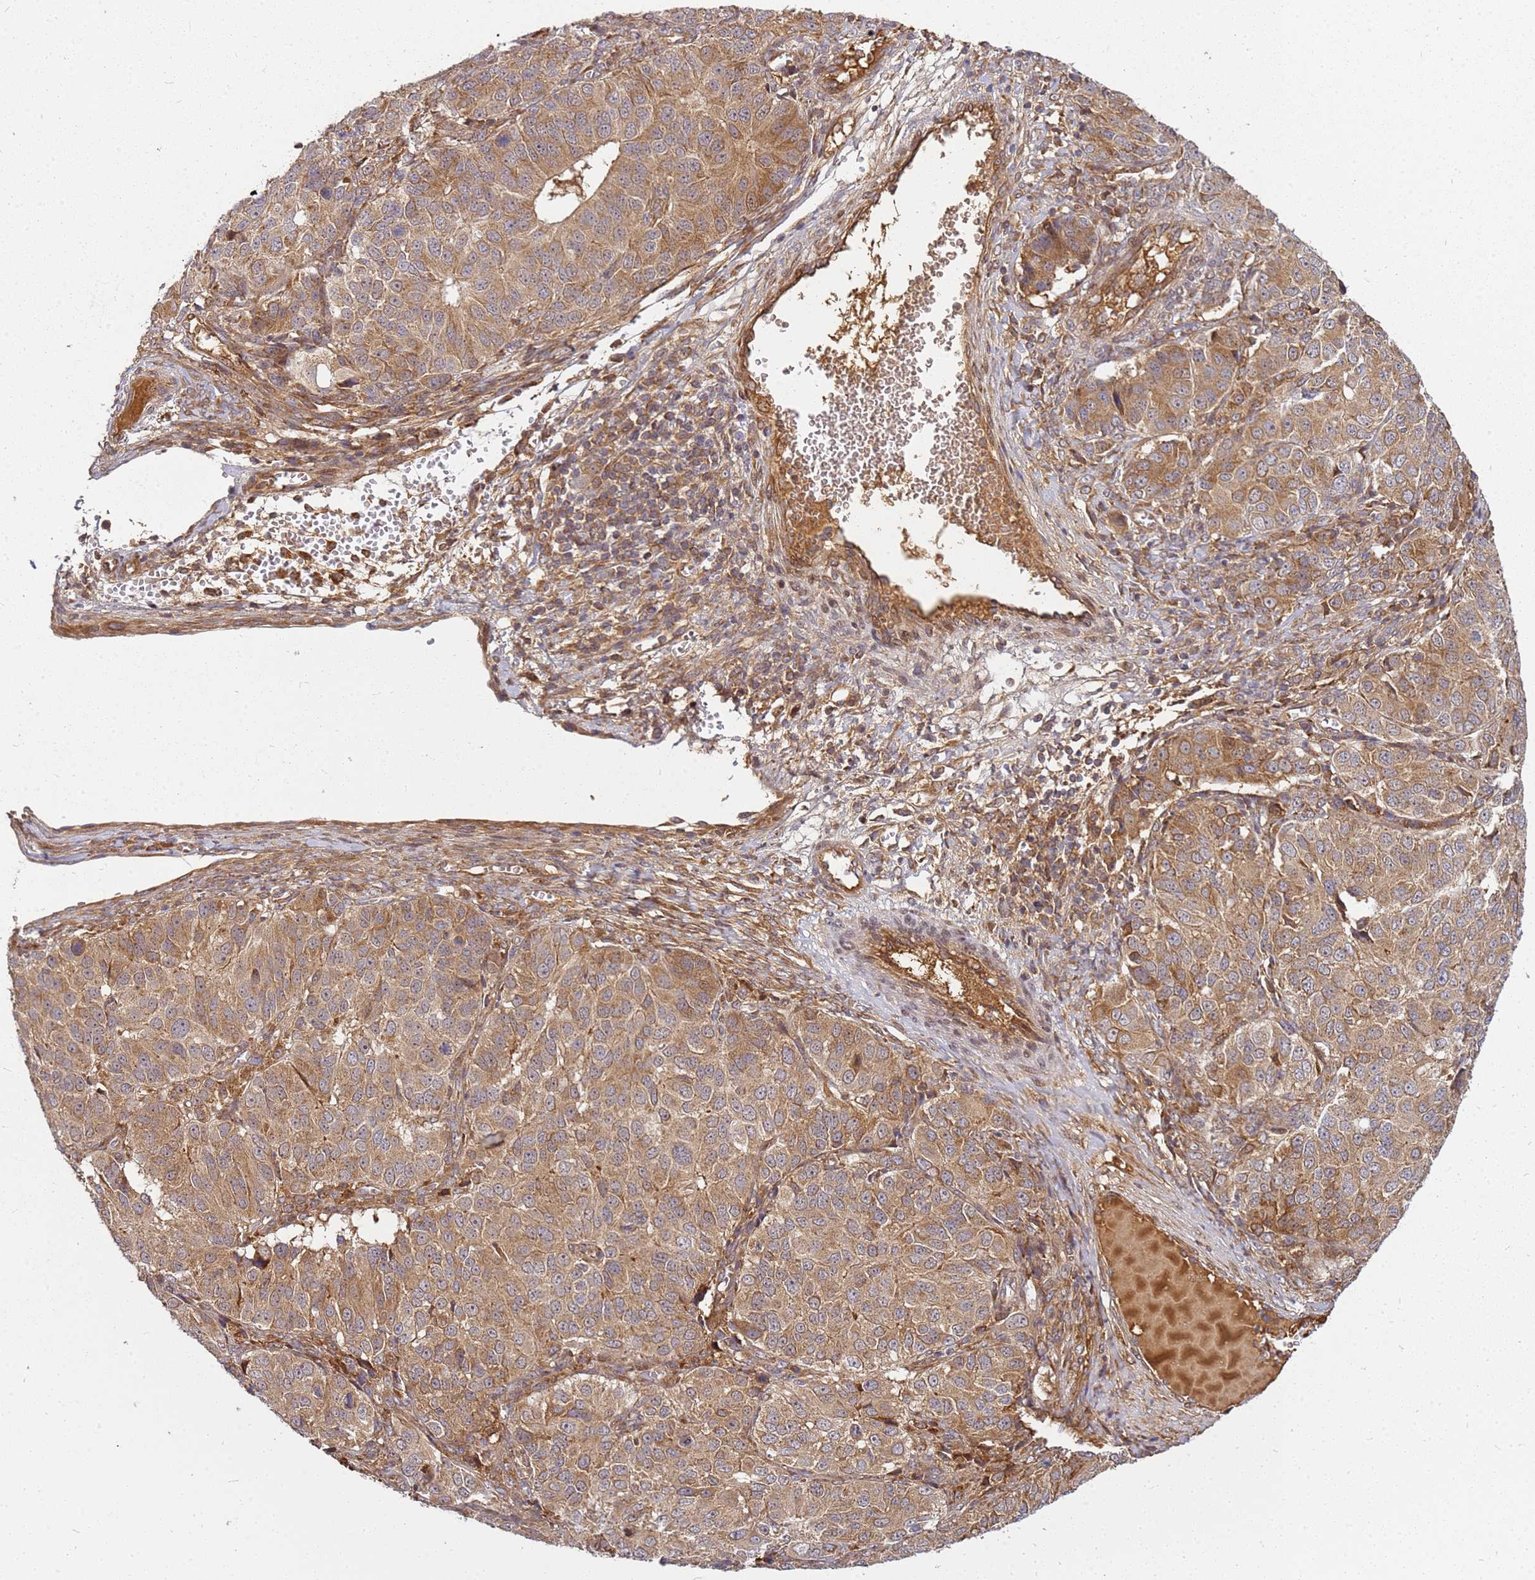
{"staining": {"intensity": "moderate", "quantity": ">75%", "location": "cytoplasmic/membranous"}, "tissue": "ovarian cancer", "cell_type": "Tumor cells", "image_type": "cancer", "snomed": [{"axis": "morphology", "description": "Carcinoma, endometroid"}, {"axis": "topography", "description": "Ovary"}], "caption": "Immunohistochemistry (IHC) of endometroid carcinoma (ovarian) shows medium levels of moderate cytoplasmic/membranous staining in about >75% of tumor cells. (Brightfield microscopy of DAB IHC at high magnification).", "gene": "CCDC159", "patient": {"sex": "female", "age": 51}}